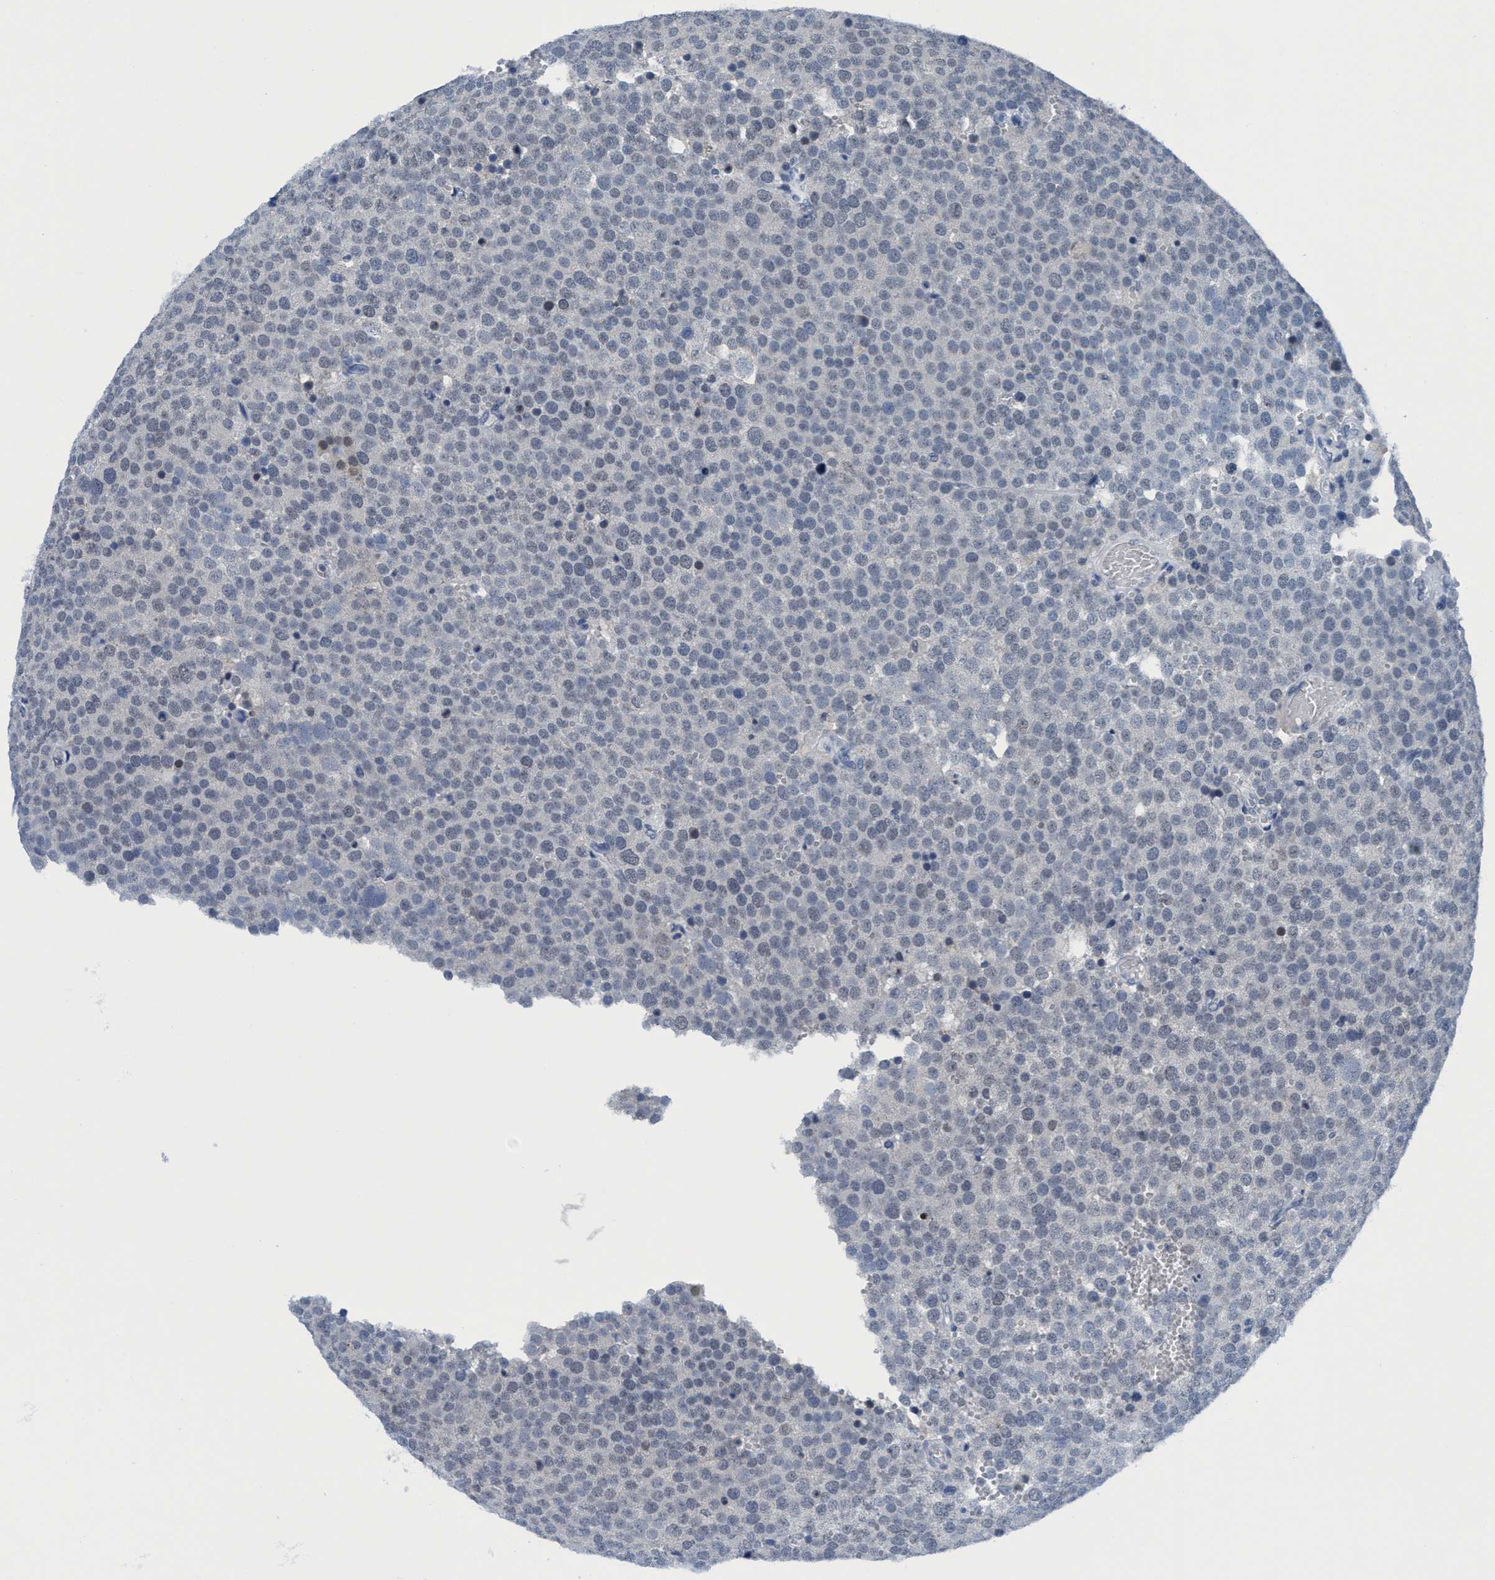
{"staining": {"intensity": "negative", "quantity": "none", "location": "none"}, "tissue": "testis cancer", "cell_type": "Tumor cells", "image_type": "cancer", "snomed": [{"axis": "morphology", "description": "Normal tissue, NOS"}, {"axis": "morphology", "description": "Seminoma, NOS"}, {"axis": "topography", "description": "Testis"}], "caption": "There is no significant expression in tumor cells of testis cancer.", "gene": "DNAI1", "patient": {"sex": "male", "age": 71}}